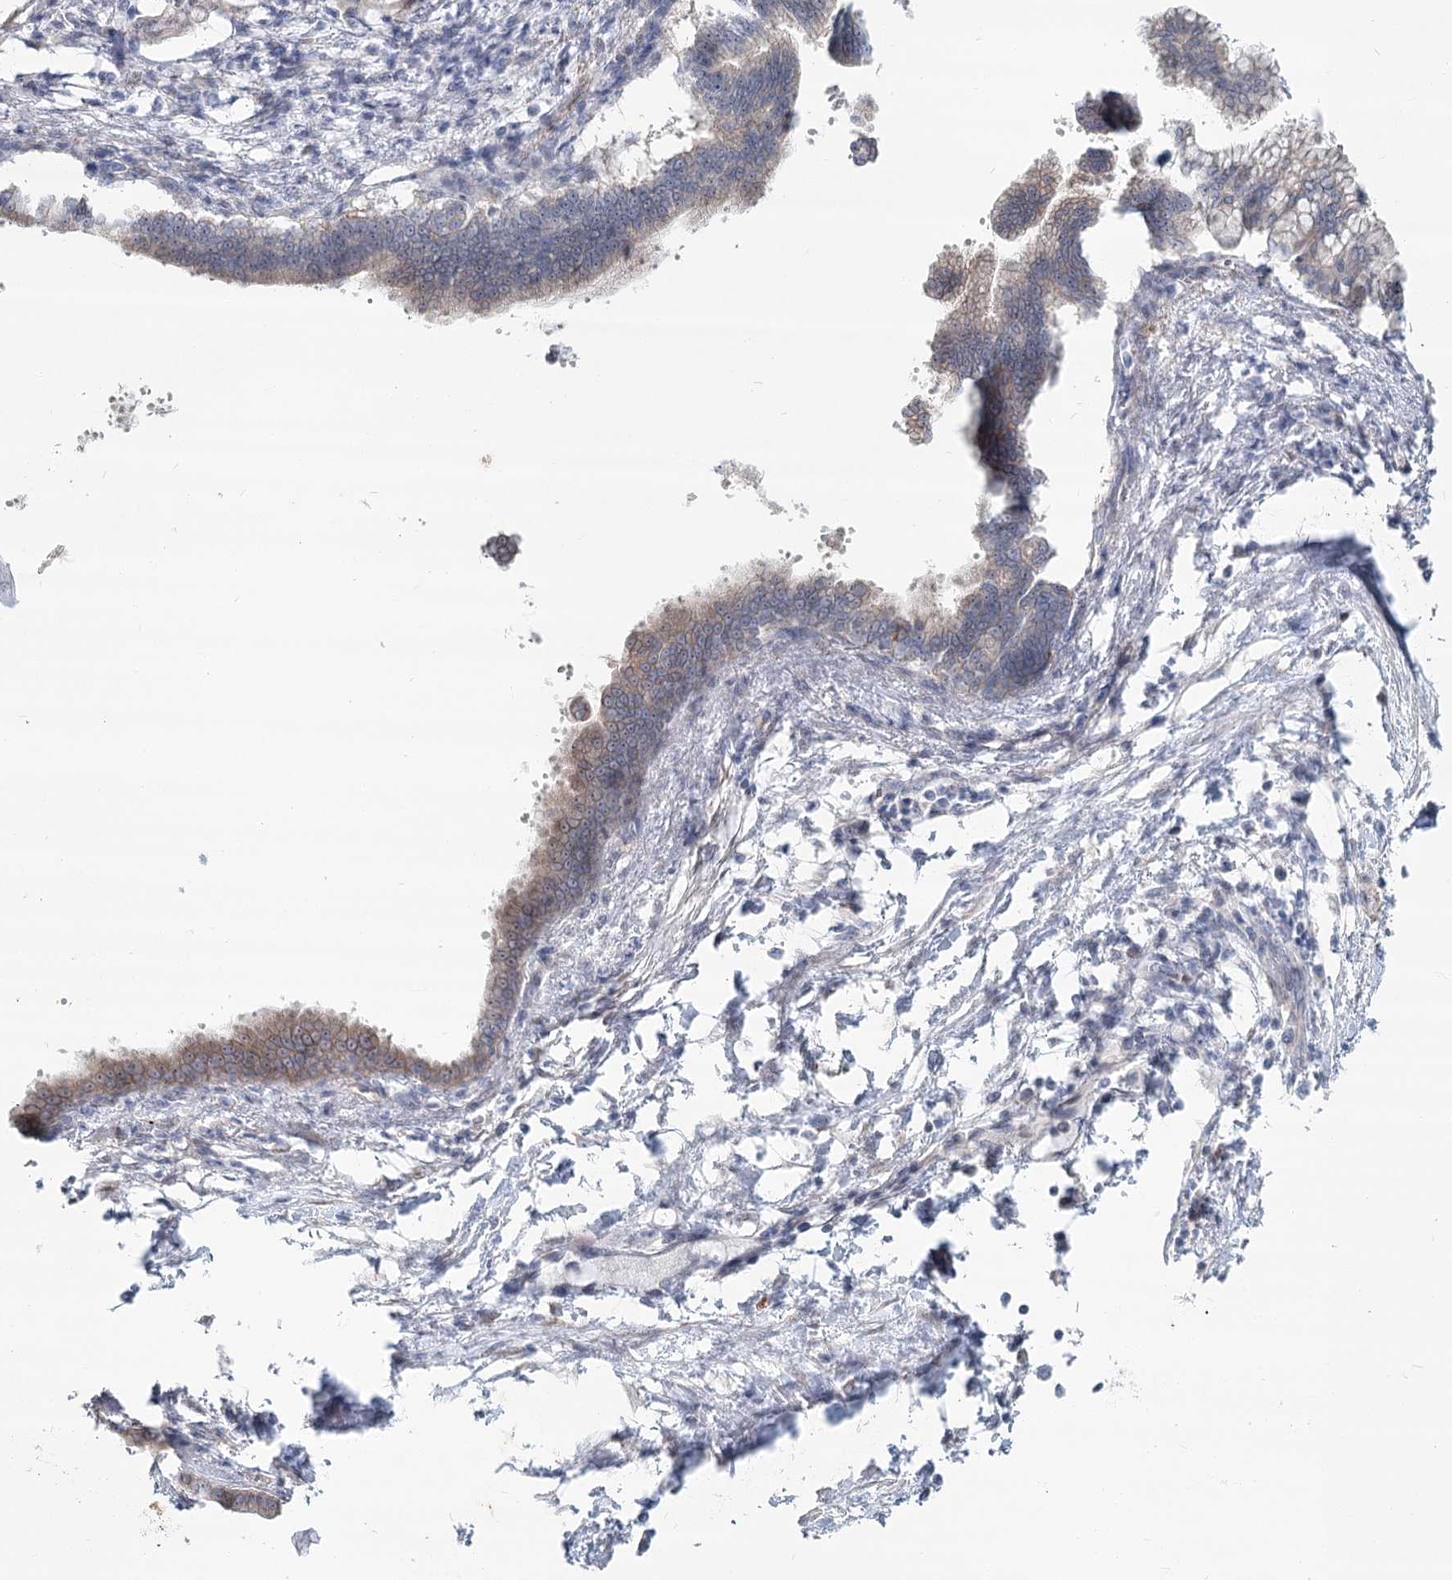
{"staining": {"intensity": "negative", "quantity": "none", "location": "none"}, "tissue": "pancreatic cancer", "cell_type": "Tumor cells", "image_type": "cancer", "snomed": [{"axis": "morphology", "description": "Adenocarcinoma, NOS"}, {"axis": "topography", "description": "Pancreas"}], "caption": "IHC of human pancreatic cancer (adenocarcinoma) displays no positivity in tumor cells. (DAB (3,3'-diaminobenzidine) immunohistochemistry (IHC), high magnification).", "gene": "SPINK13", "patient": {"sex": "female", "age": 55}}